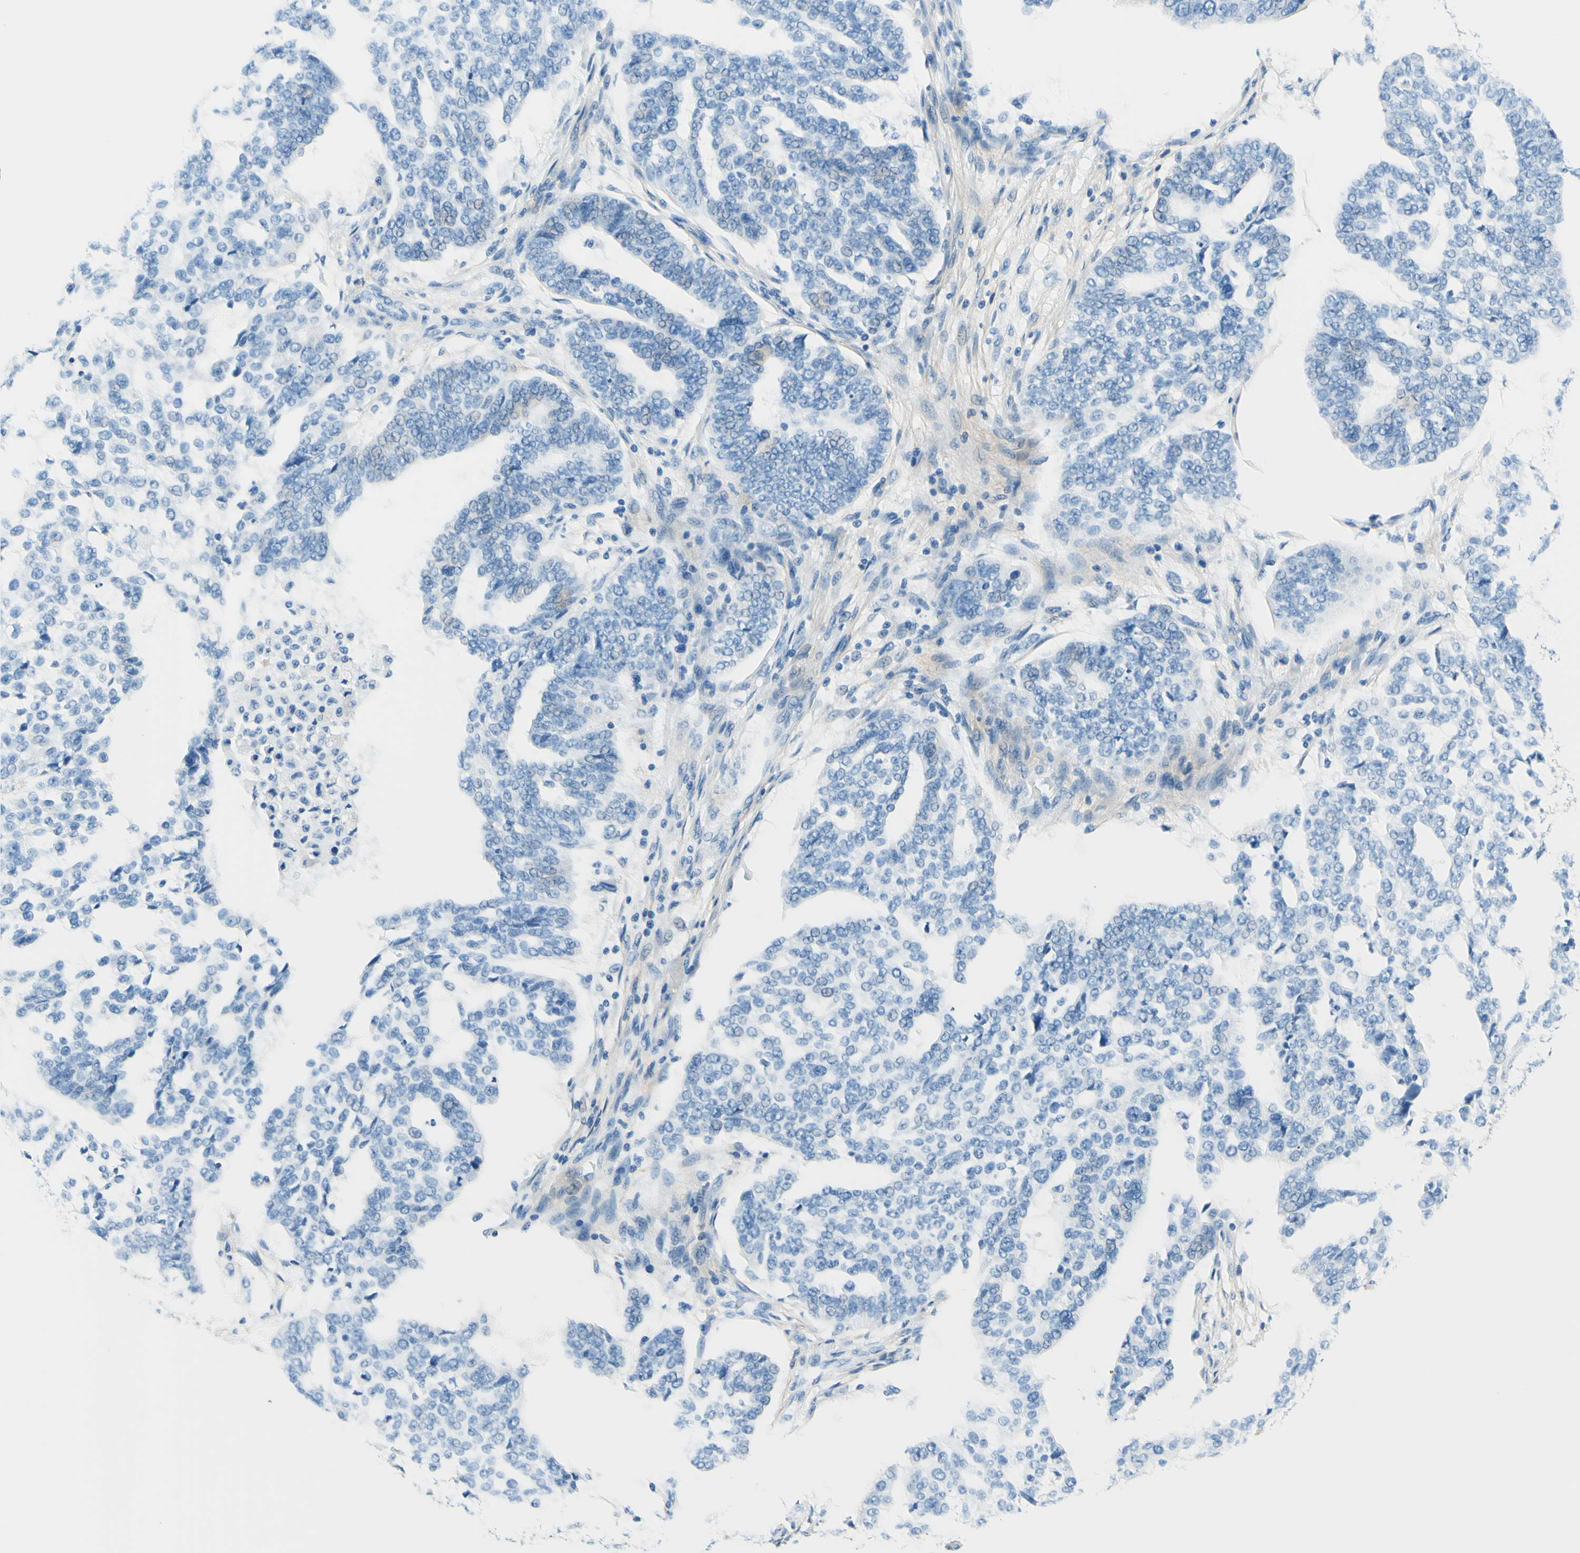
{"staining": {"intensity": "negative", "quantity": "none", "location": "none"}, "tissue": "ovarian cancer", "cell_type": "Tumor cells", "image_type": "cancer", "snomed": [{"axis": "morphology", "description": "Cystadenocarcinoma, serous, NOS"}, {"axis": "topography", "description": "Ovary"}], "caption": "DAB (3,3'-diaminobenzidine) immunohistochemical staining of ovarian cancer (serous cystadenocarcinoma) exhibits no significant positivity in tumor cells.", "gene": "MFAP5", "patient": {"sex": "female", "age": 59}}